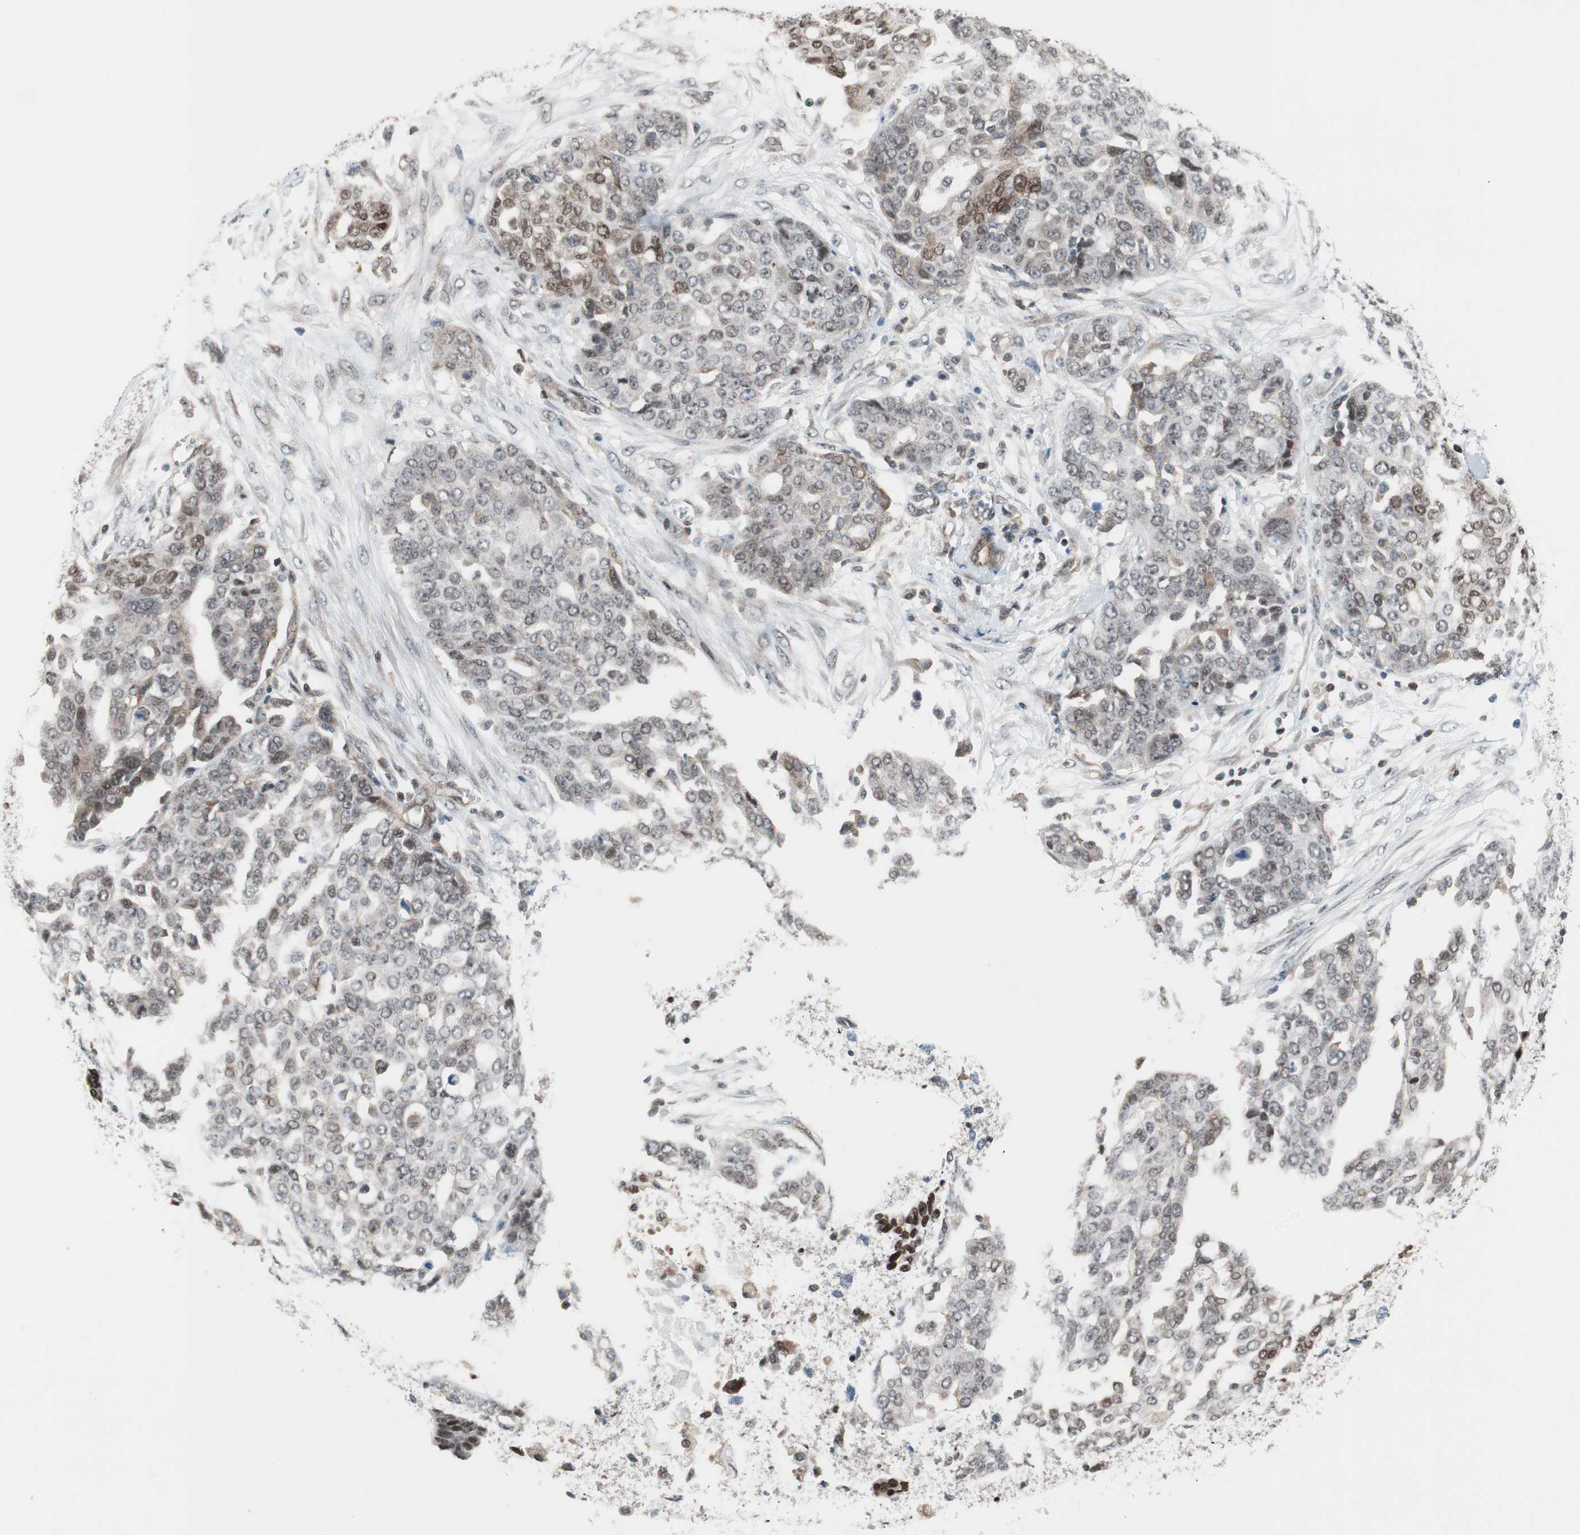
{"staining": {"intensity": "moderate", "quantity": "25%-75%", "location": "nuclear"}, "tissue": "ovarian cancer", "cell_type": "Tumor cells", "image_type": "cancer", "snomed": [{"axis": "morphology", "description": "Cystadenocarcinoma, serous, NOS"}, {"axis": "topography", "description": "Soft tissue"}, {"axis": "topography", "description": "Ovary"}], "caption": "A photomicrograph of human ovarian cancer stained for a protein exhibits moderate nuclear brown staining in tumor cells. (DAB (3,3'-diaminobenzidine) IHC, brown staining for protein, blue staining for nuclei).", "gene": "ZNF512B", "patient": {"sex": "female", "age": 57}}